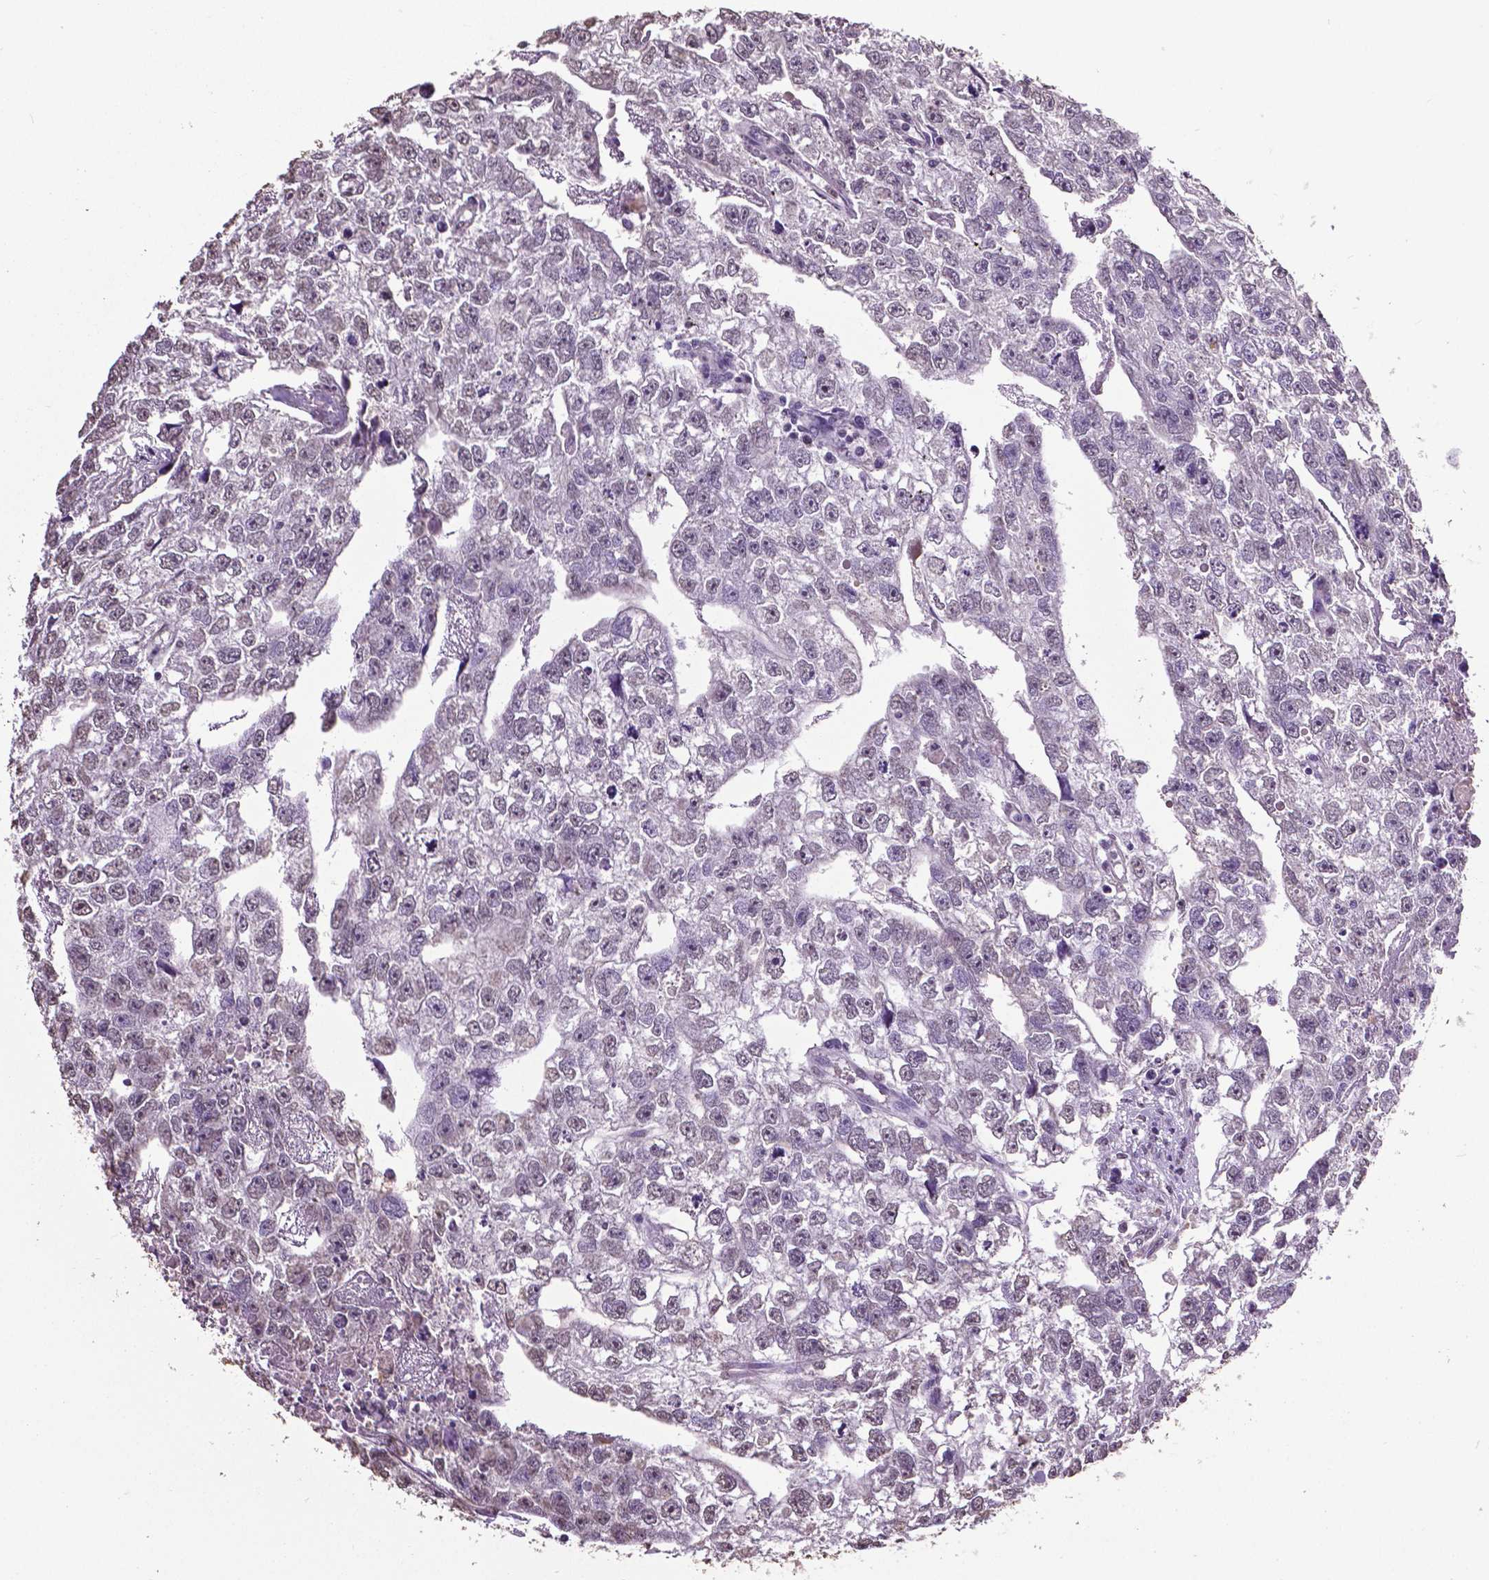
{"staining": {"intensity": "negative", "quantity": "none", "location": "none"}, "tissue": "testis cancer", "cell_type": "Tumor cells", "image_type": "cancer", "snomed": [{"axis": "morphology", "description": "Carcinoma, Embryonal, NOS"}, {"axis": "morphology", "description": "Teratoma, malignant, NOS"}, {"axis": "topography", "description": "Testis"}], "caption": "A high-resolution photomicrograph shows IHC staining of testis embryonal carcinoma, which shows no significant staining in tumor cells.", "gene": "RUNX3", "patient": {"sex": "male", "age": 44}}